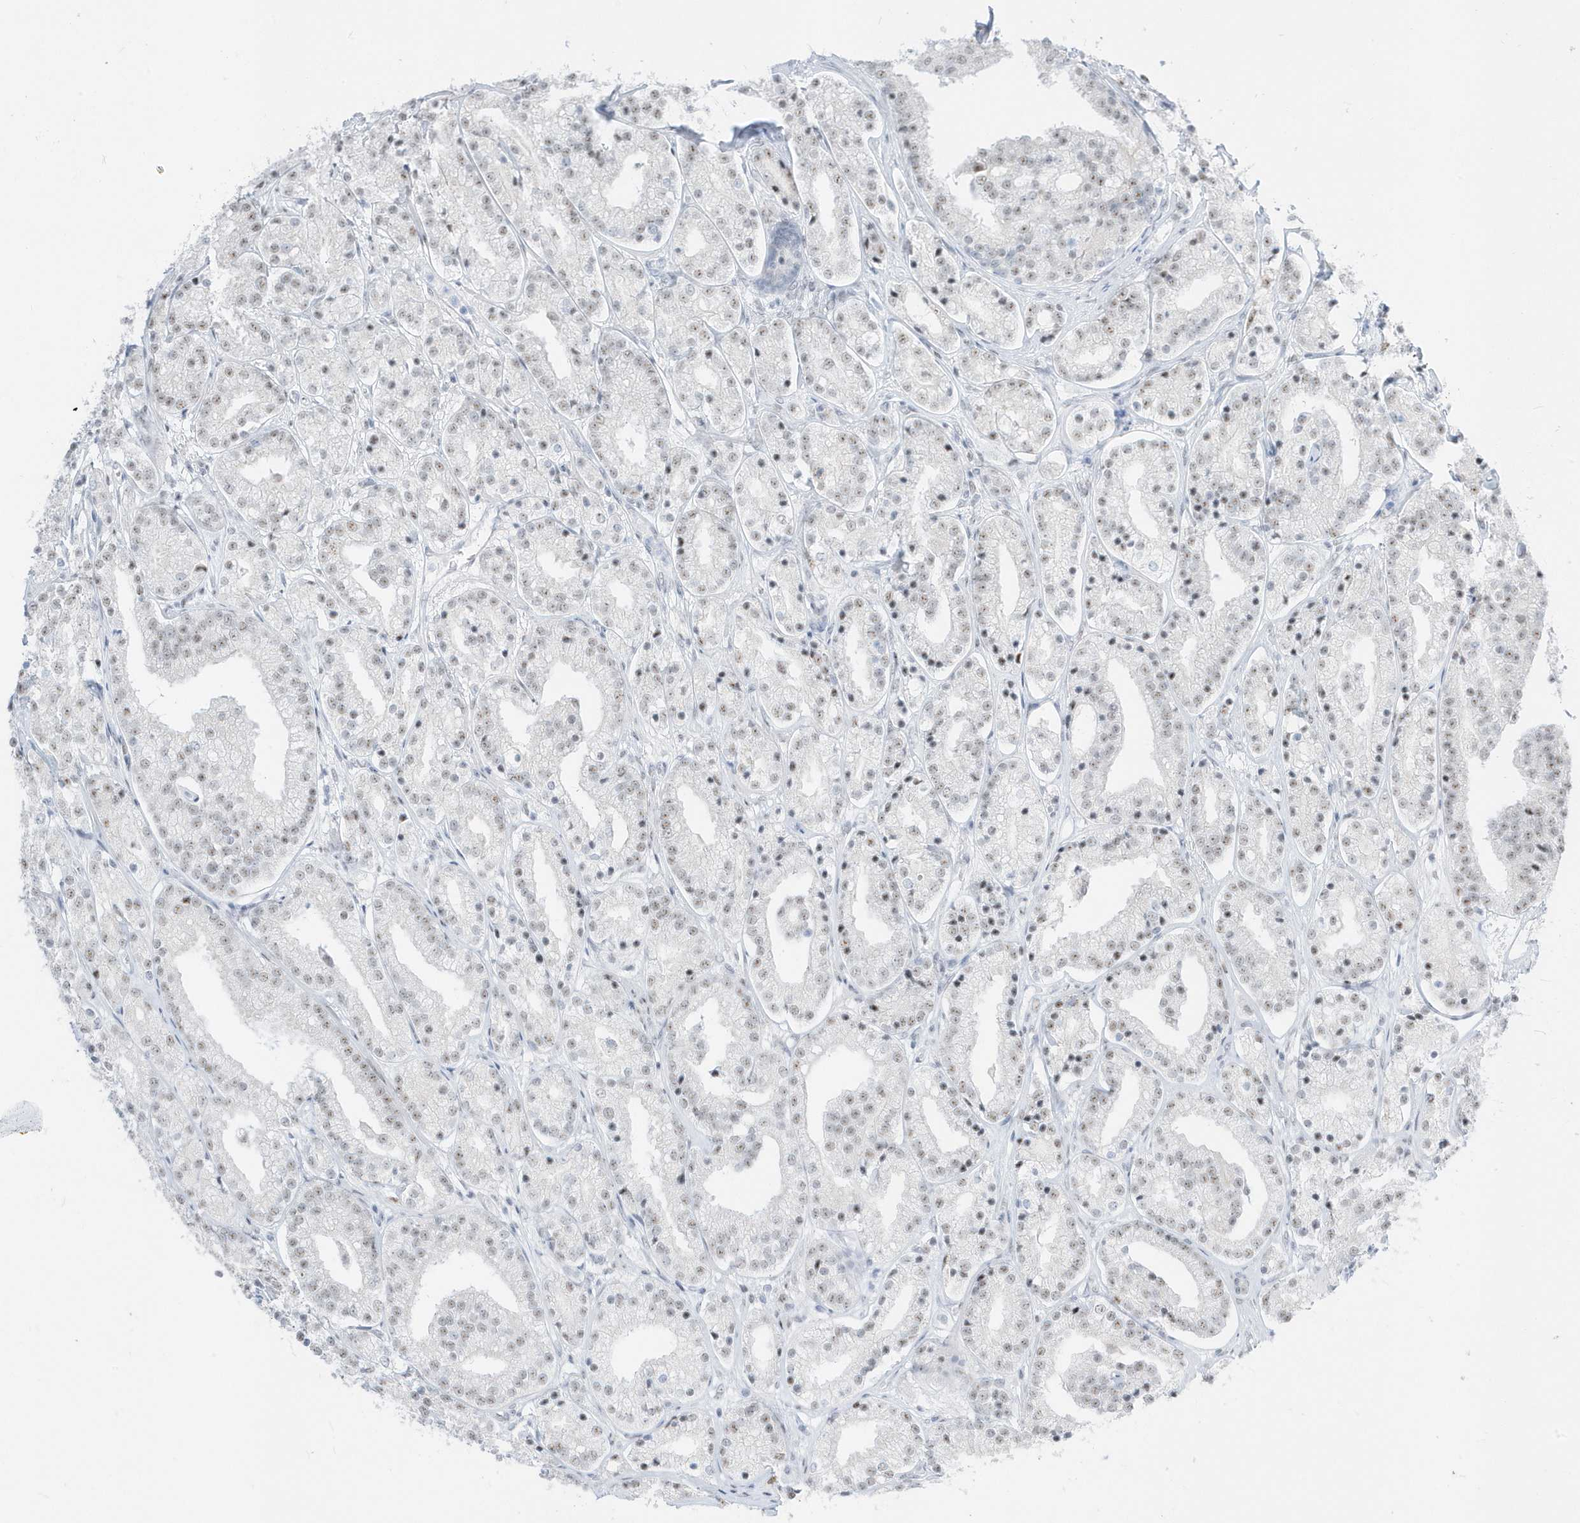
{"staining": {"intensity": "weak", "quantity": "25%-75%", "location": "nuclear"}, "tissue": "prostate cancer", "cell_type": "Tumor cells", "image_type": "cancer", "snomed": [{"axis": "morphology", "description": "Adenocarcinoma, High grade"}, {"axis": "topography", "description": "Prostate"}], "caption": "Protein staining exhibits weak nuclear staining in approximately 25%-75% of tumor cells in adenocarcinoma (high-grade) (prostate). (Brightfield microscopy of DAB IHC at high magnification).", "gene": "PLEKHN1", "patient": {"sex": "male", "age": 69}}